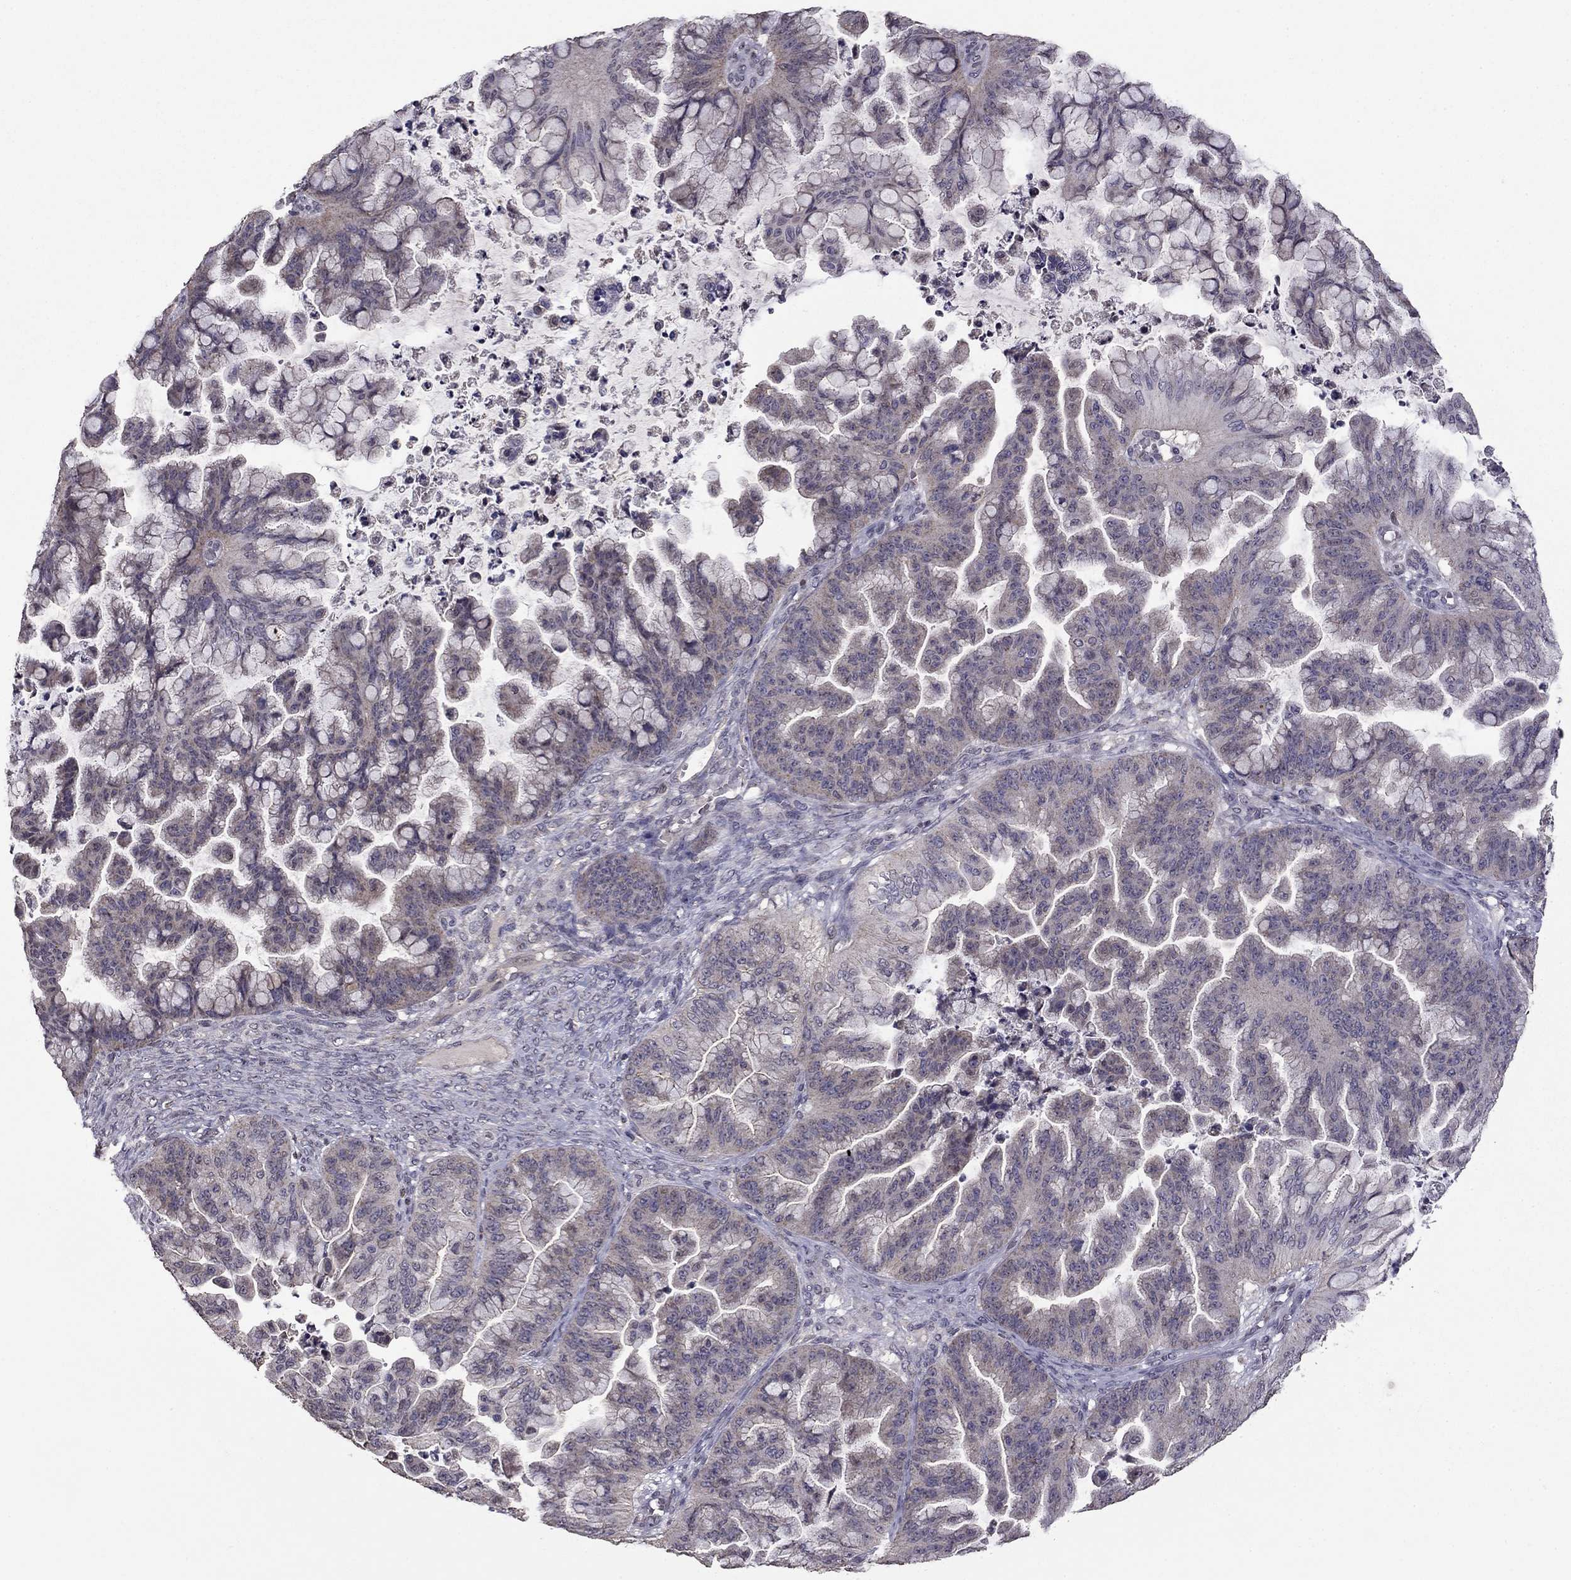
{"staining": {"intensity": "negative", "quantity": "none", "location": "none"}, "tissue": "ovarian cancer", "cell_type": "Tumor cells", "image_type": "cancer", "snomed": [{"axis": "morphology", "description": "Cystadenocarcinoma, mucinous, NOS"}, {"axis": "topography", "description": "Ovary"}], "caption": "Immunohistochemical staining of mucinous cystadenocarcinoma (ovarian) displays no significant staining in tumor cells.", "gene": "HCN1", "patient": {"sex": "female", "age": 67}}